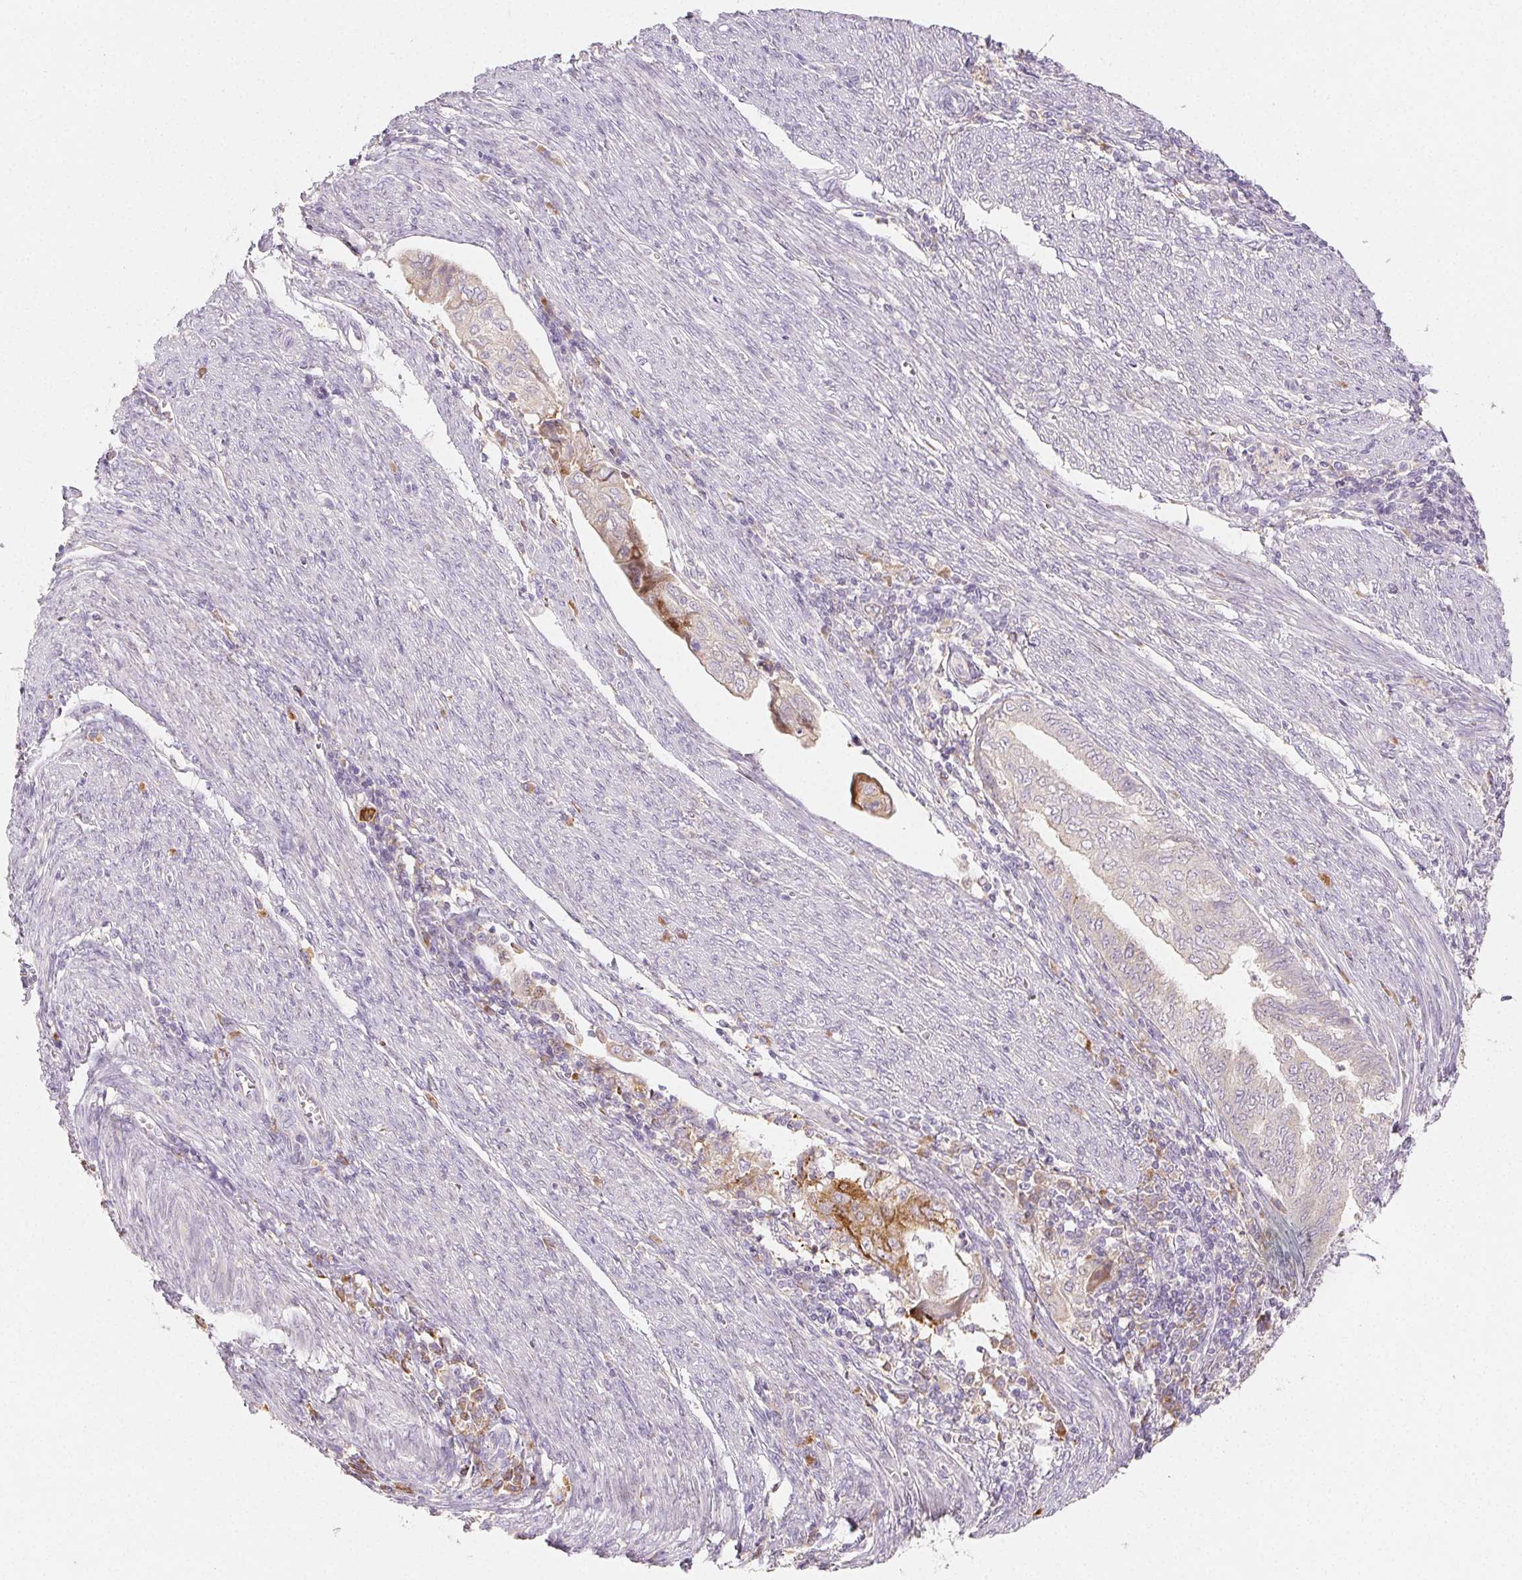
{"staining": {"intensity": "negative", "quantity": "none", "location": "none"}, "tissue": "endometrial cancer", "cell_type": "Tumor cells", "image_type": "cancer", "snomed": [{"axis": "morphology", "description": "Adenocarcinoma, NOS"}, {"axis": "topography", "description": "Endometrium"}], "caption": "DAB (3,3'-diaminobenzidine) immunohistochemical staining of endometrial cancer (adenocarcinoma) shows no significant expression in tumor cells.", "gene": "ACVR1B", "patient": {"sex": "female", "age": 79}}